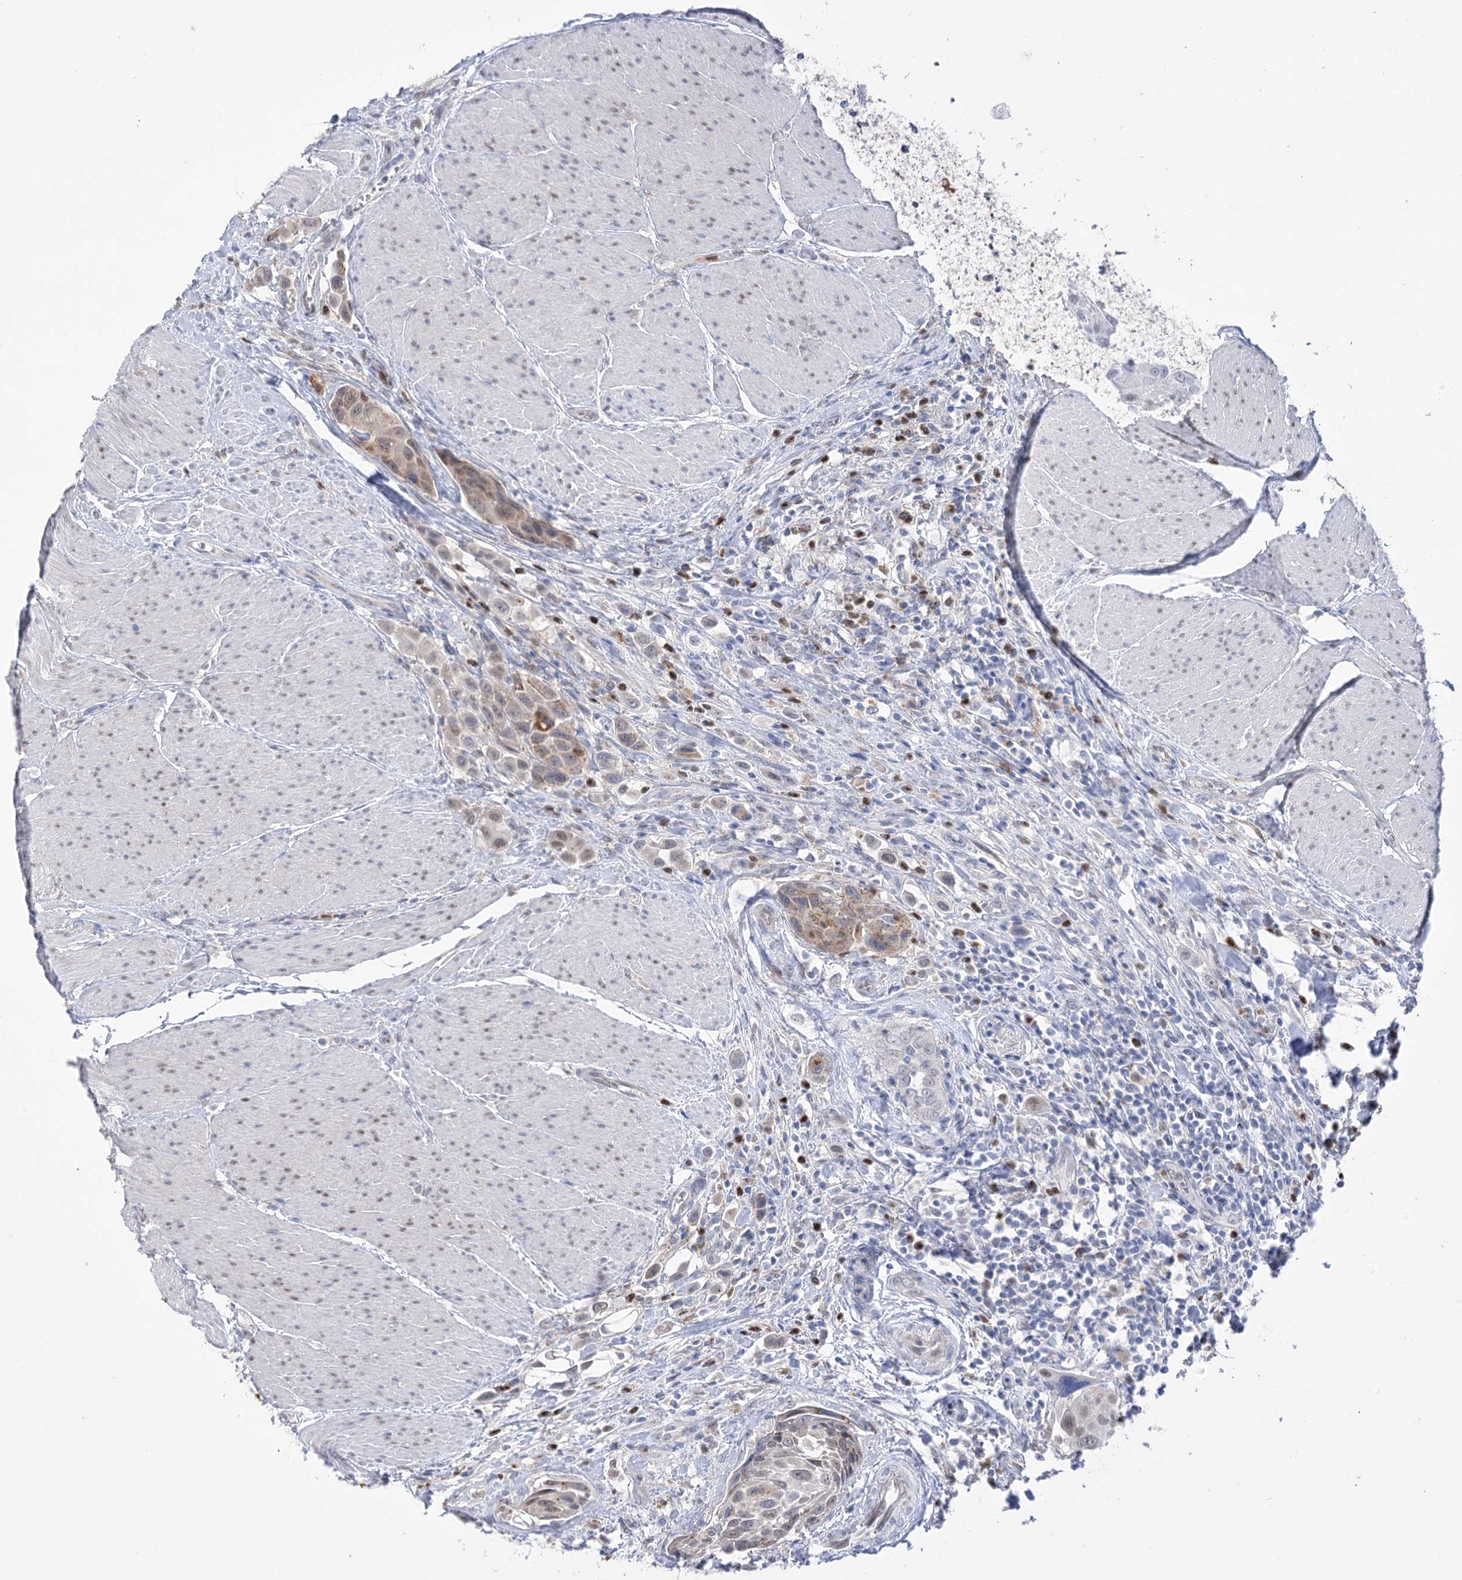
{"staining": {"intensity": "weak", "quantity": ">75%", "location": "cytoplasmic/membranous,nuclear"}, "tissue": "urothelial cancer", "cell_type": "Tumor cells", "image_type": "cancer", "snomed": [{"axis": "morphology", "description": "Urothelial carcinoma, High grade"}, {"axis": "topography", "description": "Urinary bladder"}], "caption": "Protein expression analysis of urothelial carcinoma (high-grade) demonstrates weak cytoplasmic/membranous and nuclear positivity in approximately >75% of tumor cells. (Stains: DAB (3,3'-diaminobenzidine) in brown, nuclei in blue, Microscopy: brightfield microscopy at high magnification).", "gene": "SIAE", "patient": {"sex": "male", "age": 50}}